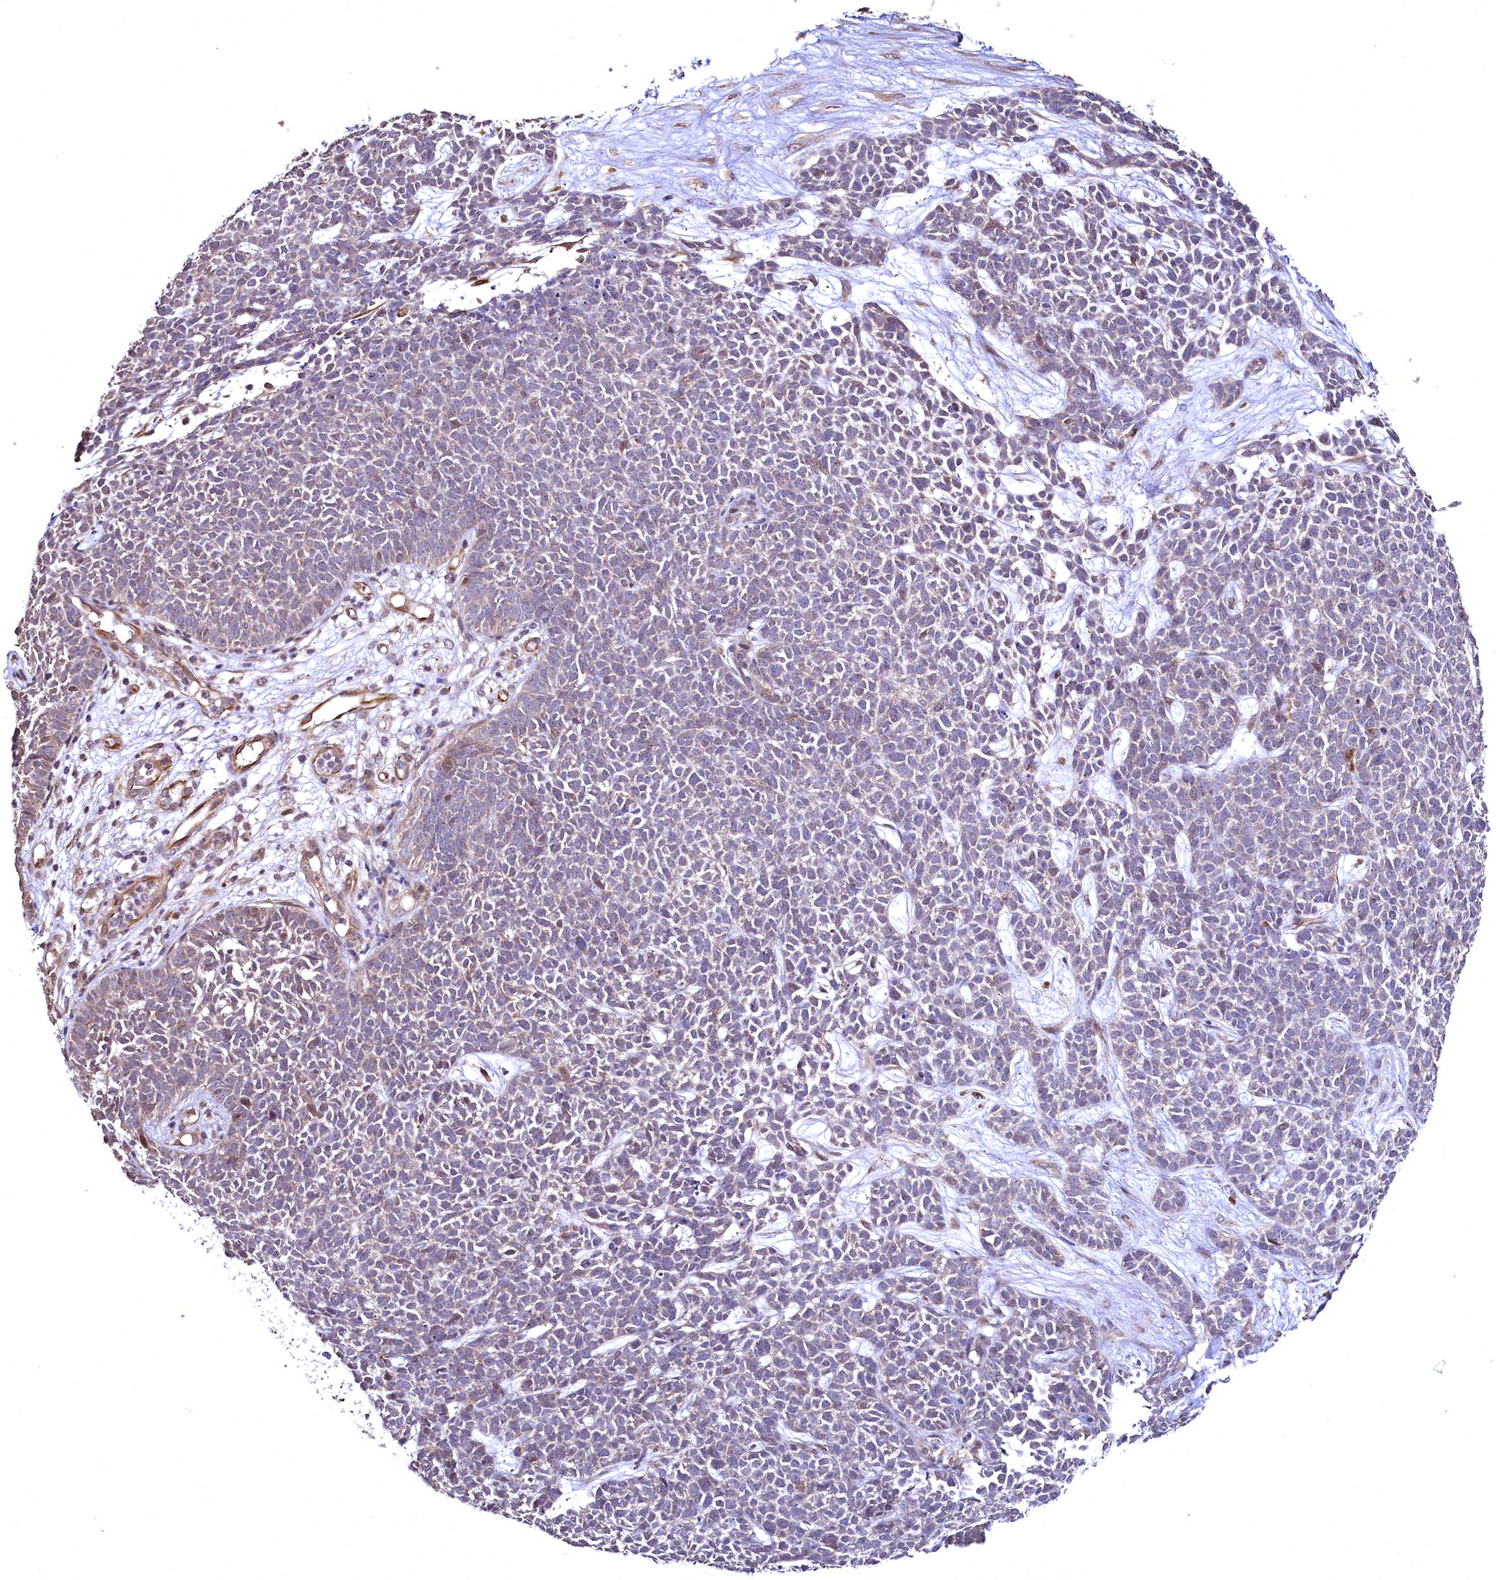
{"staining": {"intensity": "weak", "quantity": "<25%", "location": "cytoplasmic/membranous"}, "tissue": "skin cancer", "cell_type": "Tumor cells", "image_type": "cancer", "snomed": [{"axis": "morphology", "description": "Basal cell carcinoma"}, {"axis": "topography", "description": "Skin"}], "caption": "Immunohistochemistry image of neoplastic tissue: human skin cancer stained with DAB (3,3'-diaminobenzidine) displays no significant protein expression in tumor cells.", "gene": "TBCEL", "patient": {"sex": "female", "age": 84}}